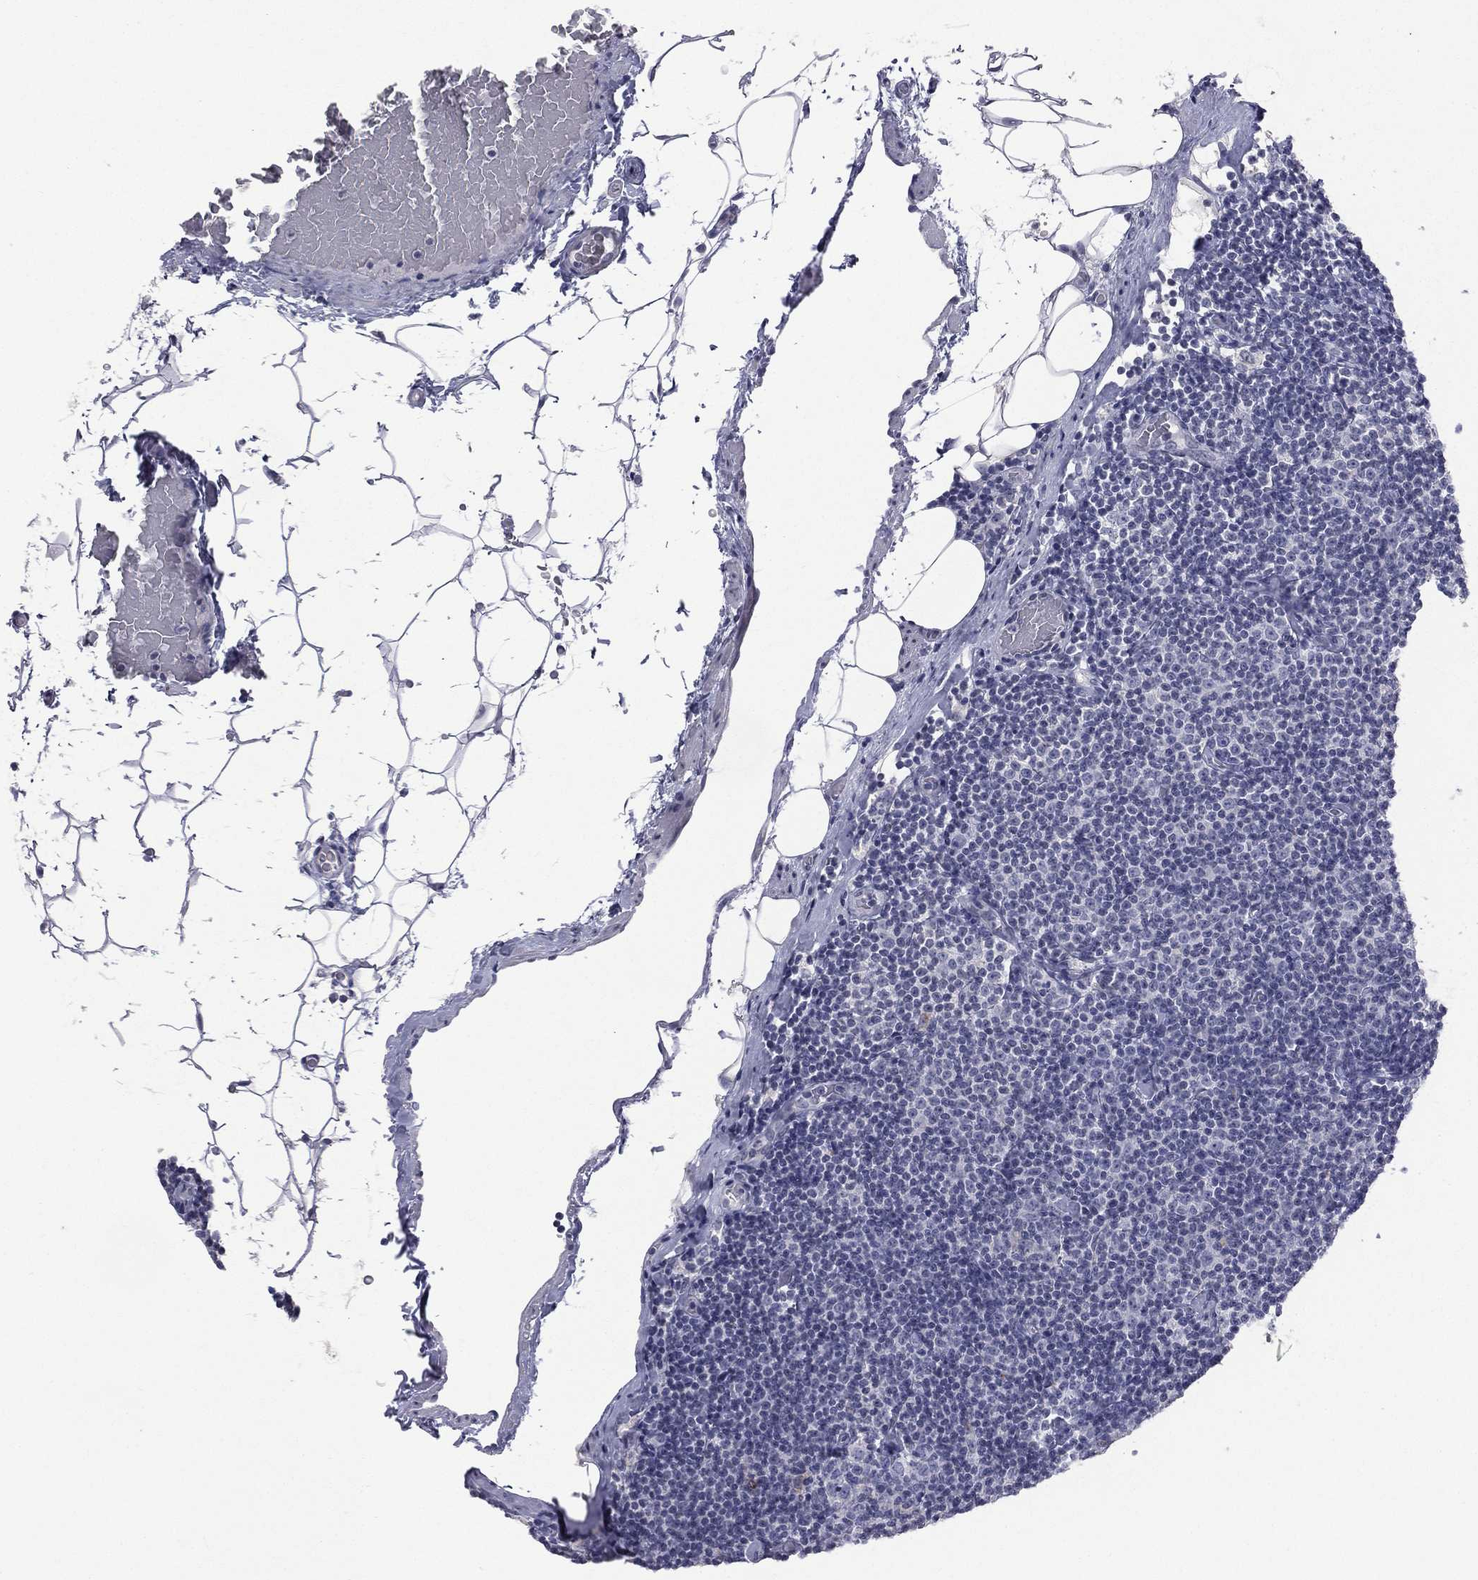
{"staining": {"intensity": "negative", "quantity": "none", "location": "none"}, "tissue": "lymphoma", "cell_type": "Tumor cells", "image_type": "cancer", "snomed": [{"axis": "morphology", "description": "Malignant lymphoma, non-Hodgkin's type, Low grade"}, {"axis": "topography", "description": "Lymph node"}], "caption": "The immunohistochemistry micrograph has no significant expression in tumor cells of lymphoma tissue.", "gene": "DMKN", "patient": {"sex": "male", "age": 81}}